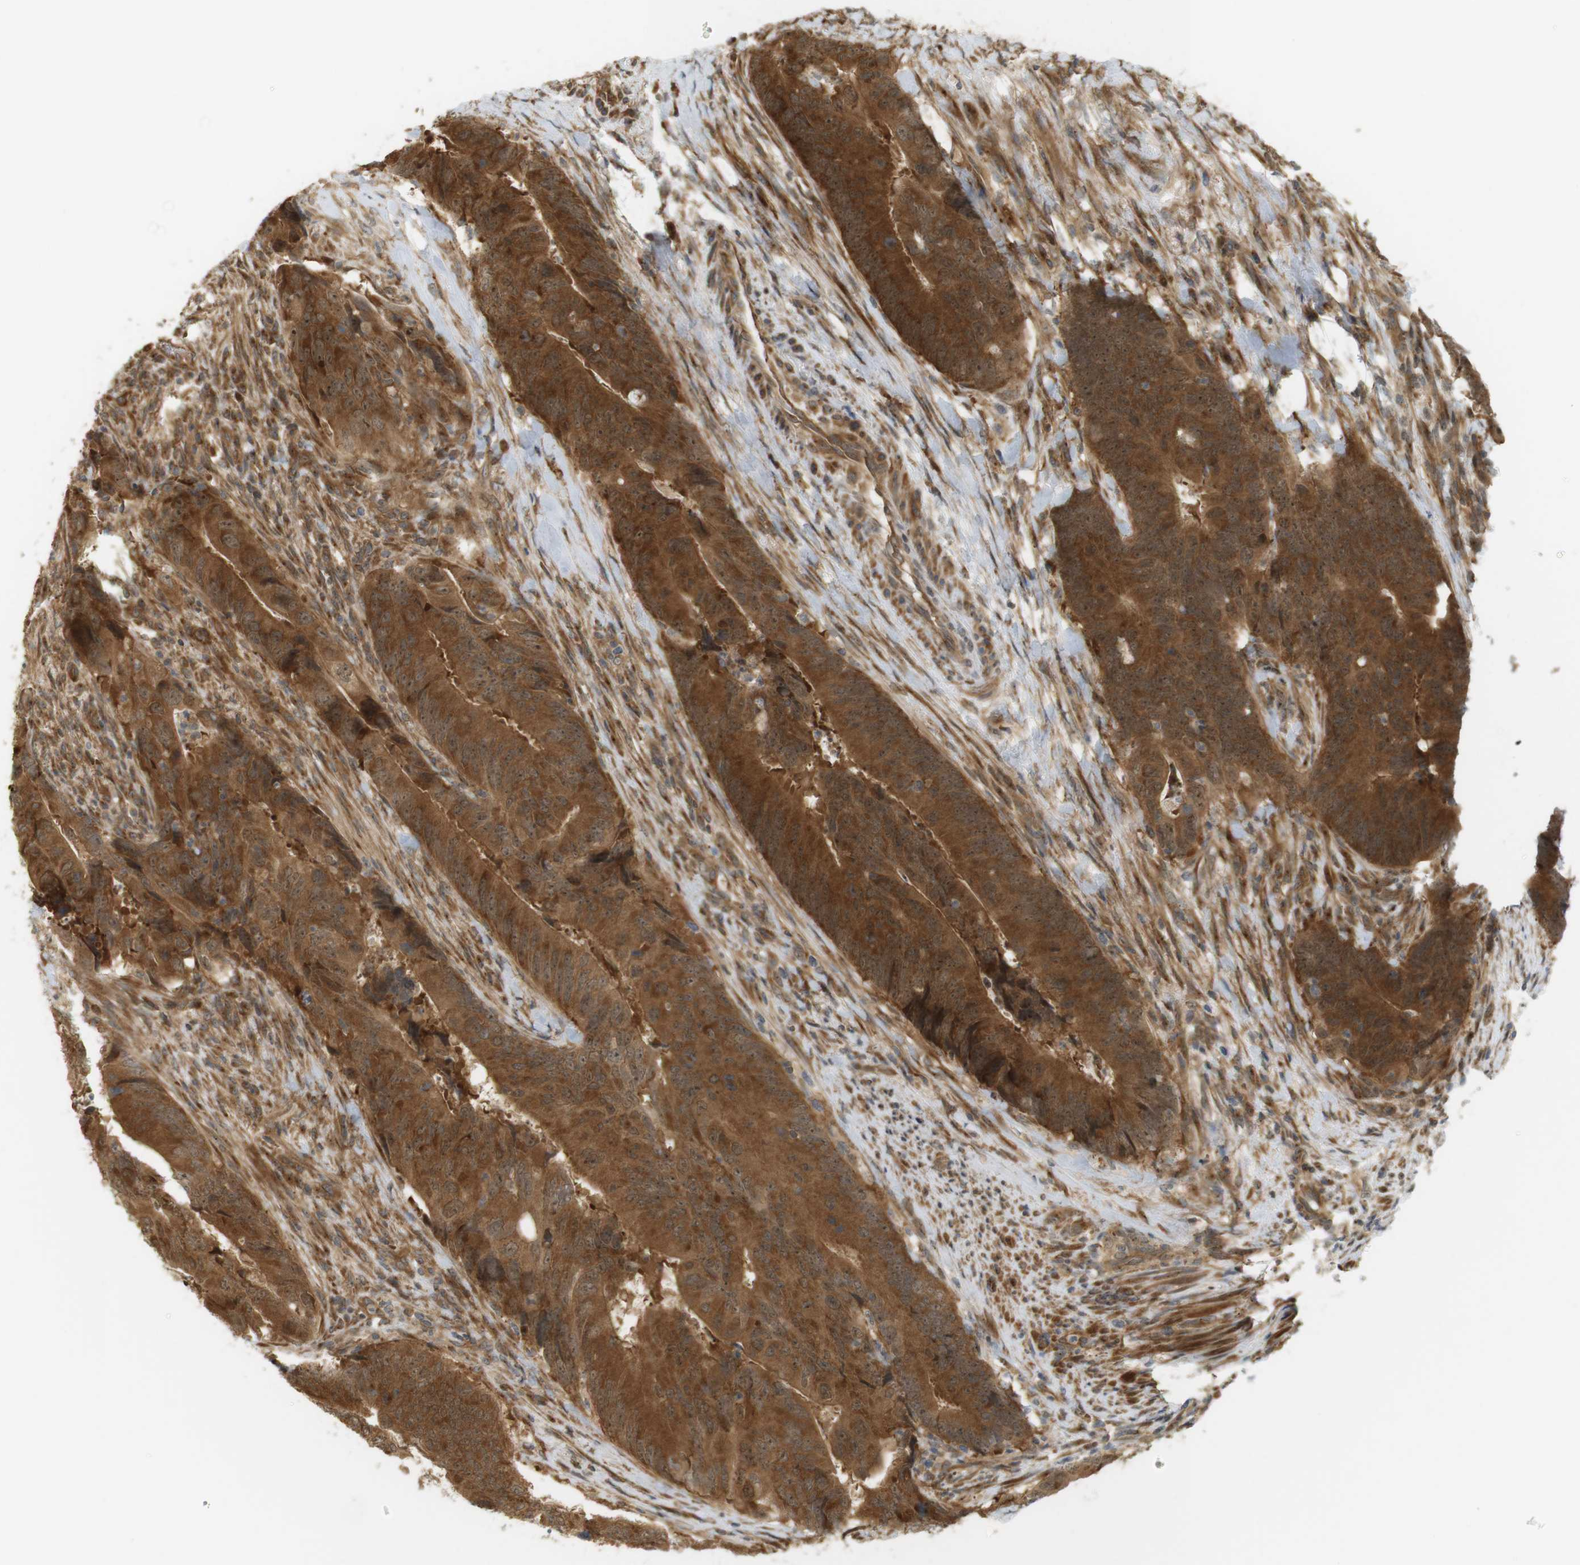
{"staining": {"intensity": "strong", "quantity": ">75%", "location": "cytoplasmic/membranous,nuclear"}, "tissue": "colorectal cancer", "cell_type": "Tumor cells", "image_type": "cancer", "snomed": [{"axis": "morphology", "description": "Normal tissue, NOS"}, {"axis": "morphology", "description": "Adenocarcinoma, NOS"}, {"axis": "topography", "description": "Colon"}], "caption": "High-magnification brightfield microscopy of colorectal adenocarcinoma stained with DAB (brown) and counterstained with hematoxylin (blue). tumor cells exhibit strong cytoplasmic/membranous and nuclear positivity is present in approximately>75% of cells.", "gene": "PA2G4", "patient": {"sex": "male", "age": 56}}